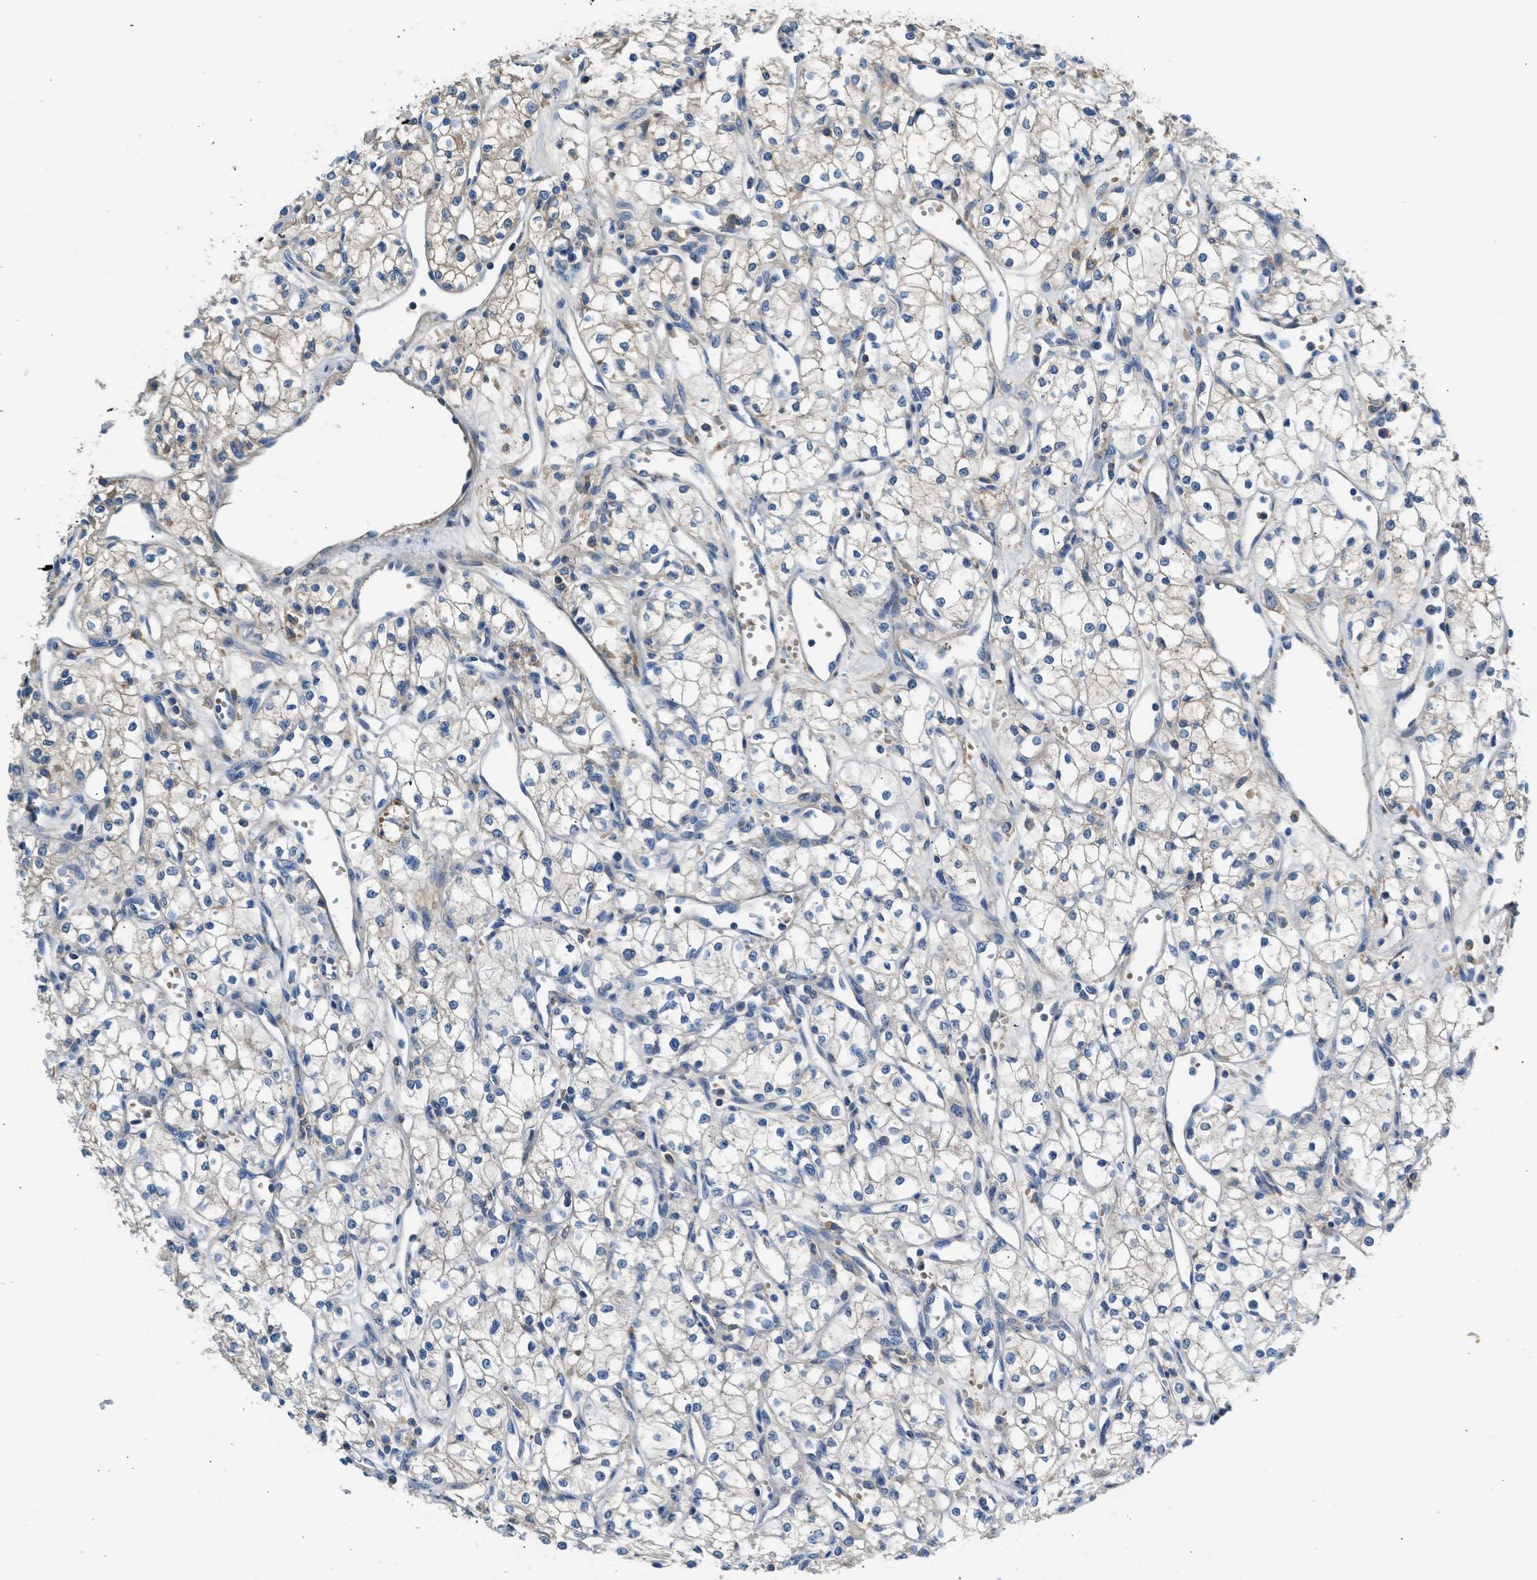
{"staining": {"intensity": "negative", "quantity": "none", "location": "none"}, "tissue": "renal cancer", "cell_type": "Tumor cells", "image_type": "cancer", "snomed": [{"axis": "morphology", "description": "Adenocarcinoma, NOS"}, {"axis": "topography", "description": "Kidney"}], "caption": "High power microscopy image of an IHC photomicrograph of renal cancer (adenocarcinoma), revealing no significant positivity in tumor cells.", "gene": "RWDD2B", "patient": {"sex": "male", "age": 59}}